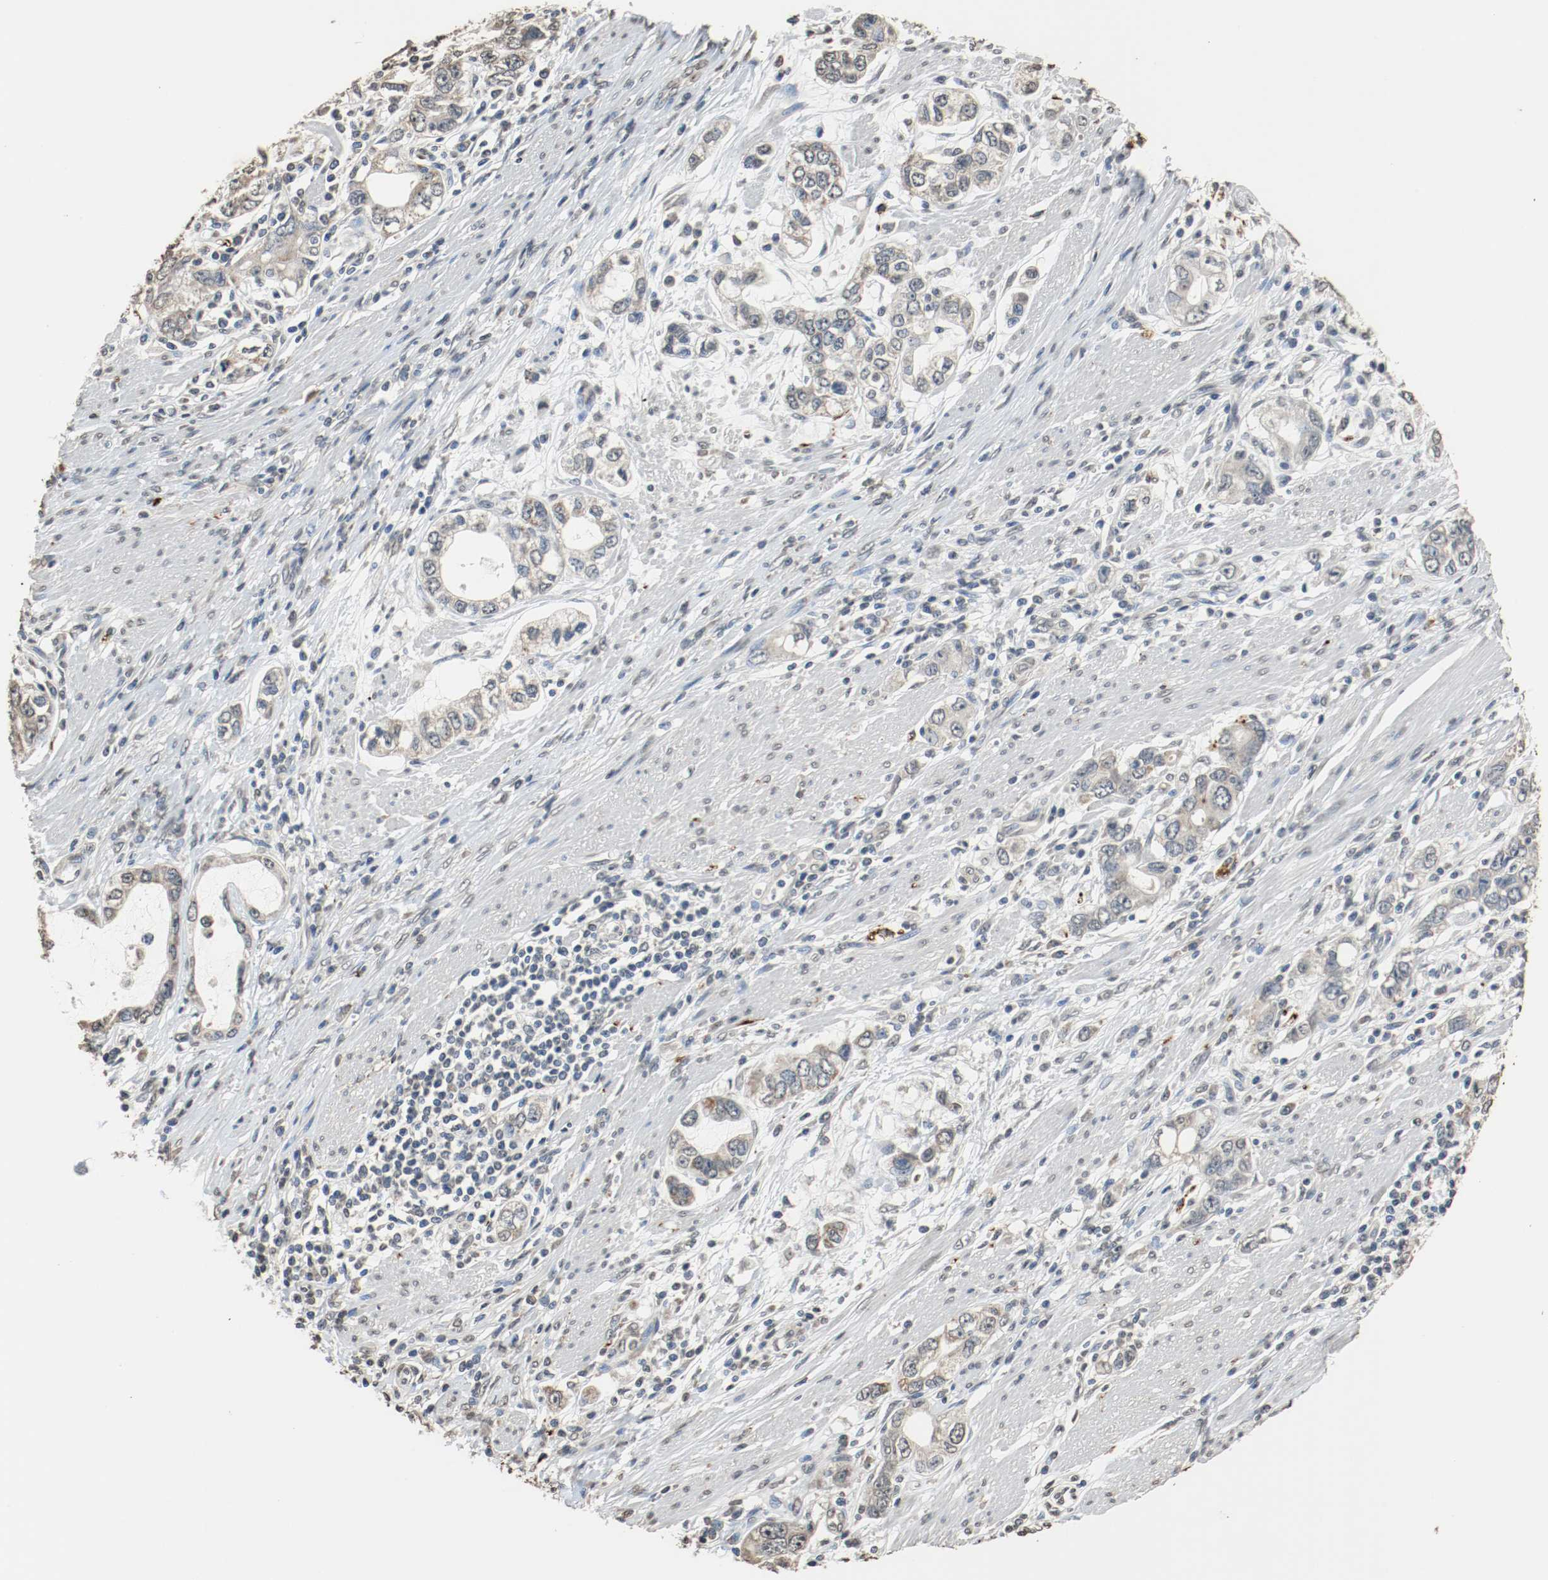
{"staining": {"intensity": "weak", "quantity": ">75%", "location": "cytoplasmic/membranous"}, "tissue": "stomach cancer", "cell_type": "Tumor cells", "image_type": "cancer", "snomed": [{"axis": "morphology", "description": "Adenocarcinoma, NOS"}, {"axis": "topography", "description": "Stomach, lower"}], "caption": "Immunohistochemical staining of human stomach cancer exhibits low levels of weak cytoplasmic/membranous protein positivity in about >75% of tumor cells.", "gene": "RTN4", "patient": {"sex": "female", "age": 93}}